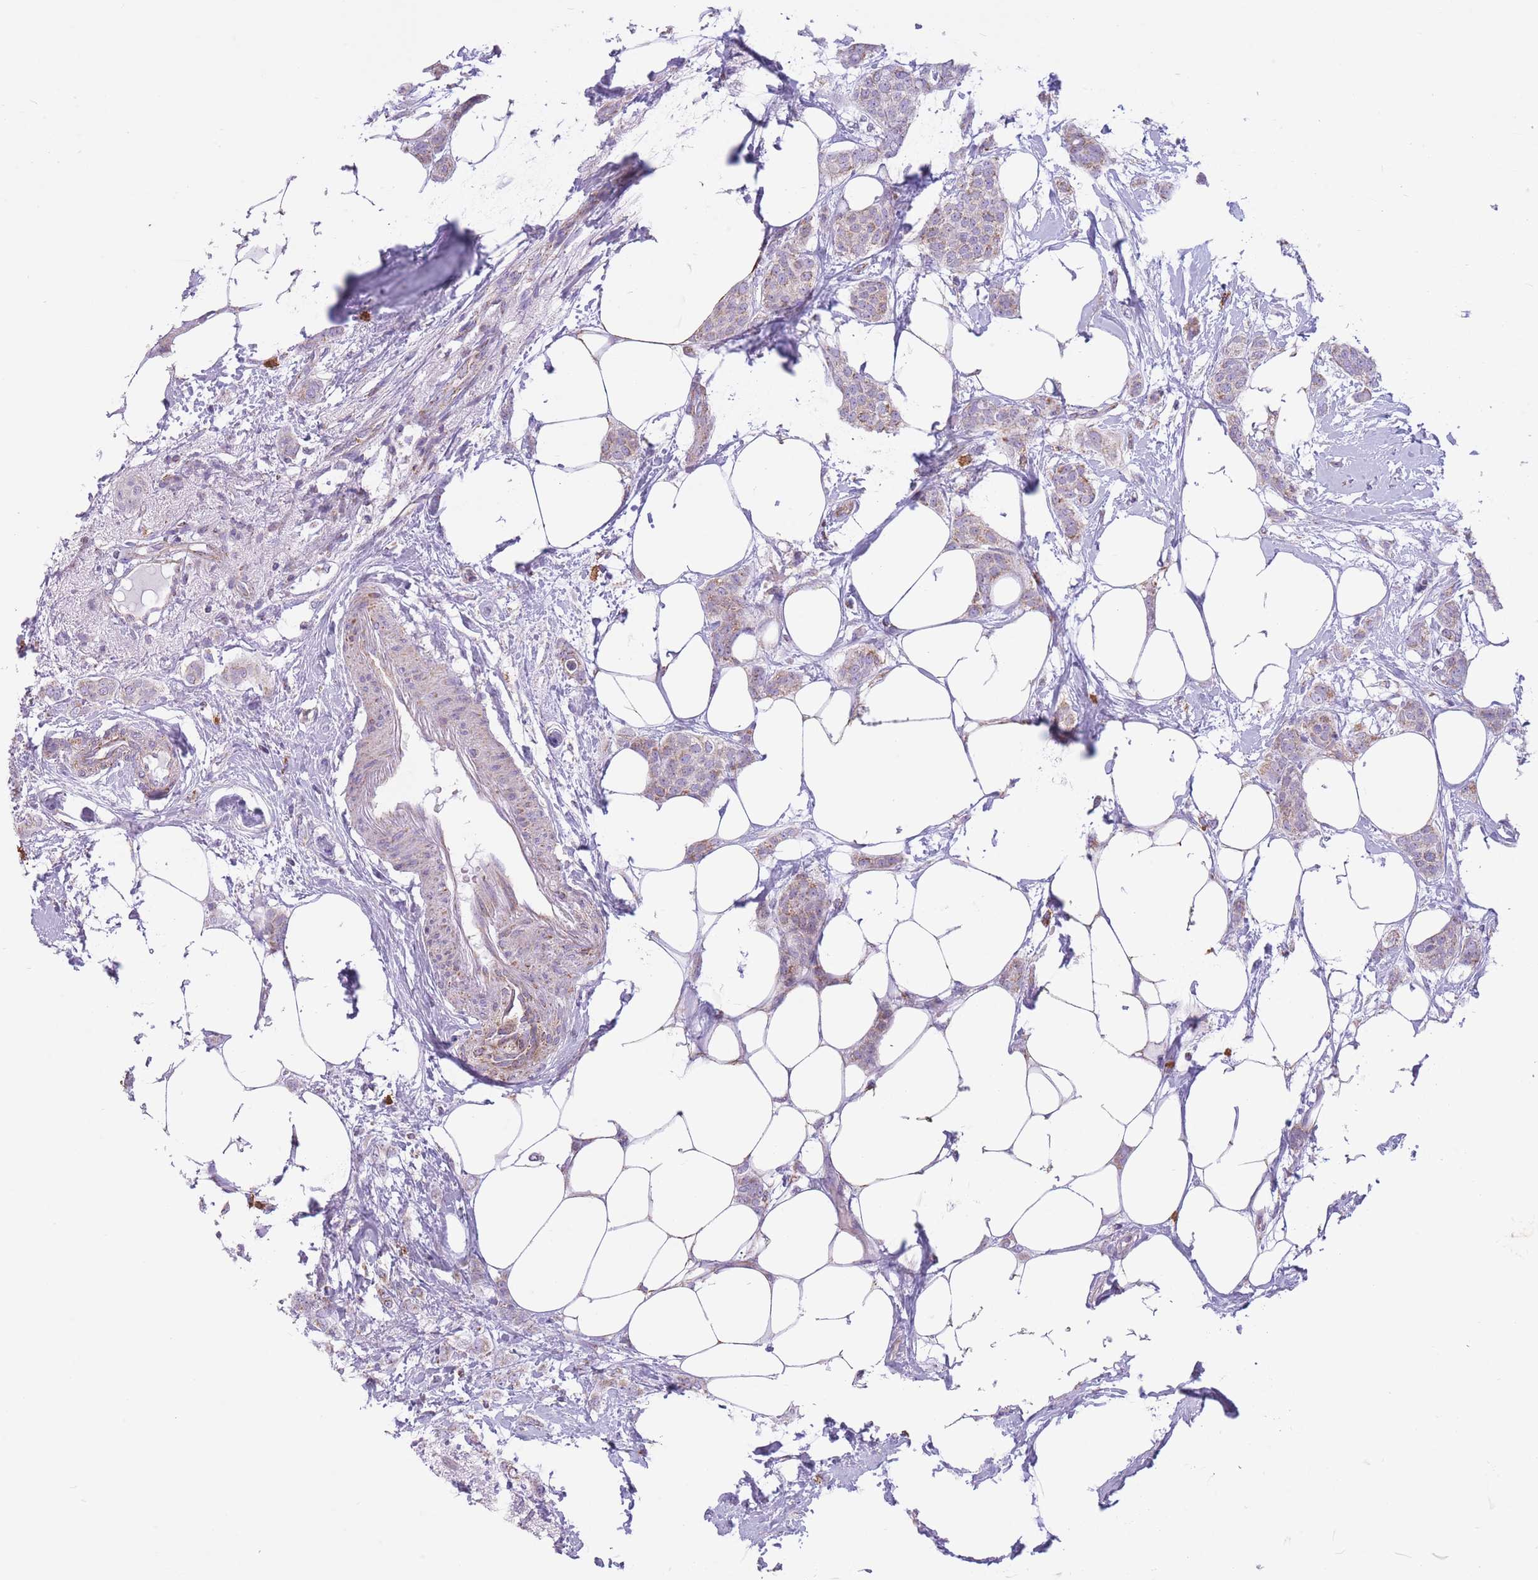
{"staining": {"intensity": "weak", "quantity": "<25%", "location": "cytoplasmic/membranous"}, "tissue": "breast cancer", "cell_type": "Tumor cells", "image_type": "cancer", "snomed": [{"axis": "morphology", "description": "Duct carcinoma"}, {"axis": "topography", "description": "Breast"}], "caption": "DAB (3,3'-diaminobenzidine) immunohistochemical staining of breast cancer shows no significant staining in tumor cells. Nuclei are stained in blue.", "gene": "PDHA1", "patient": {"sex": "female", "age": 72}}